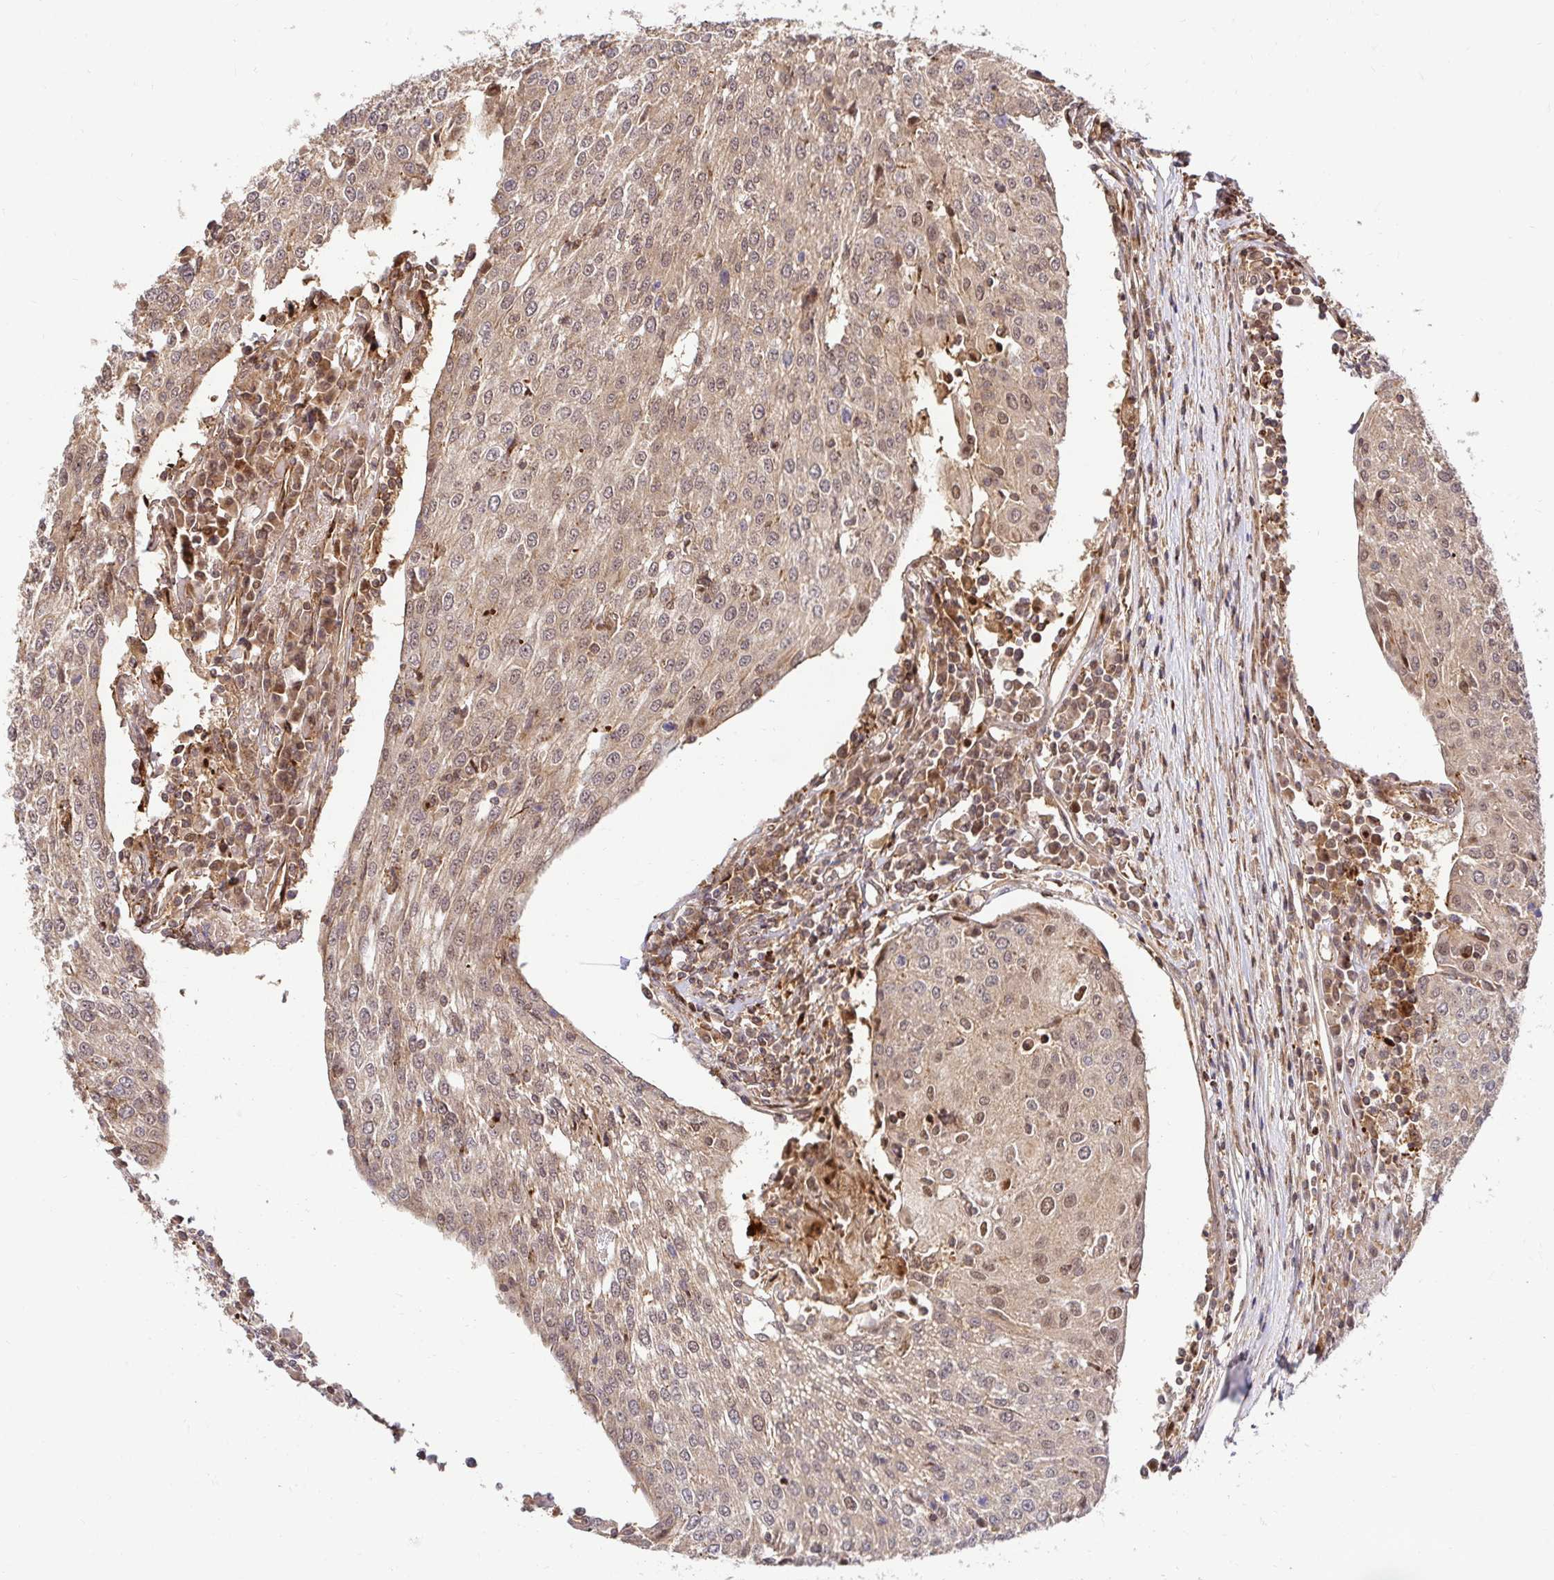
{"staining": {"intensity": "weak", "quantity": "25%-75%", "location": "cytoplasmic/membranous,nuclear"}, "tissue": "urothelial cancer", "cell_type": "Tumor cells", "image_type": "cancer", "snomed": [{"axis": "morphology", "description": "Urothelial carcinoma, High grade"}, {"axis": "topography", "description": "Urinary bladder"}], "caption": "Protein staining of urothelial cancer tissue reveals weak cytoplasmic/membranous and nuclear staining in approximately 25%-75% of tumor cells.", "gene": "PSMA4", "patient": {"sex": "female", "age": 85}}